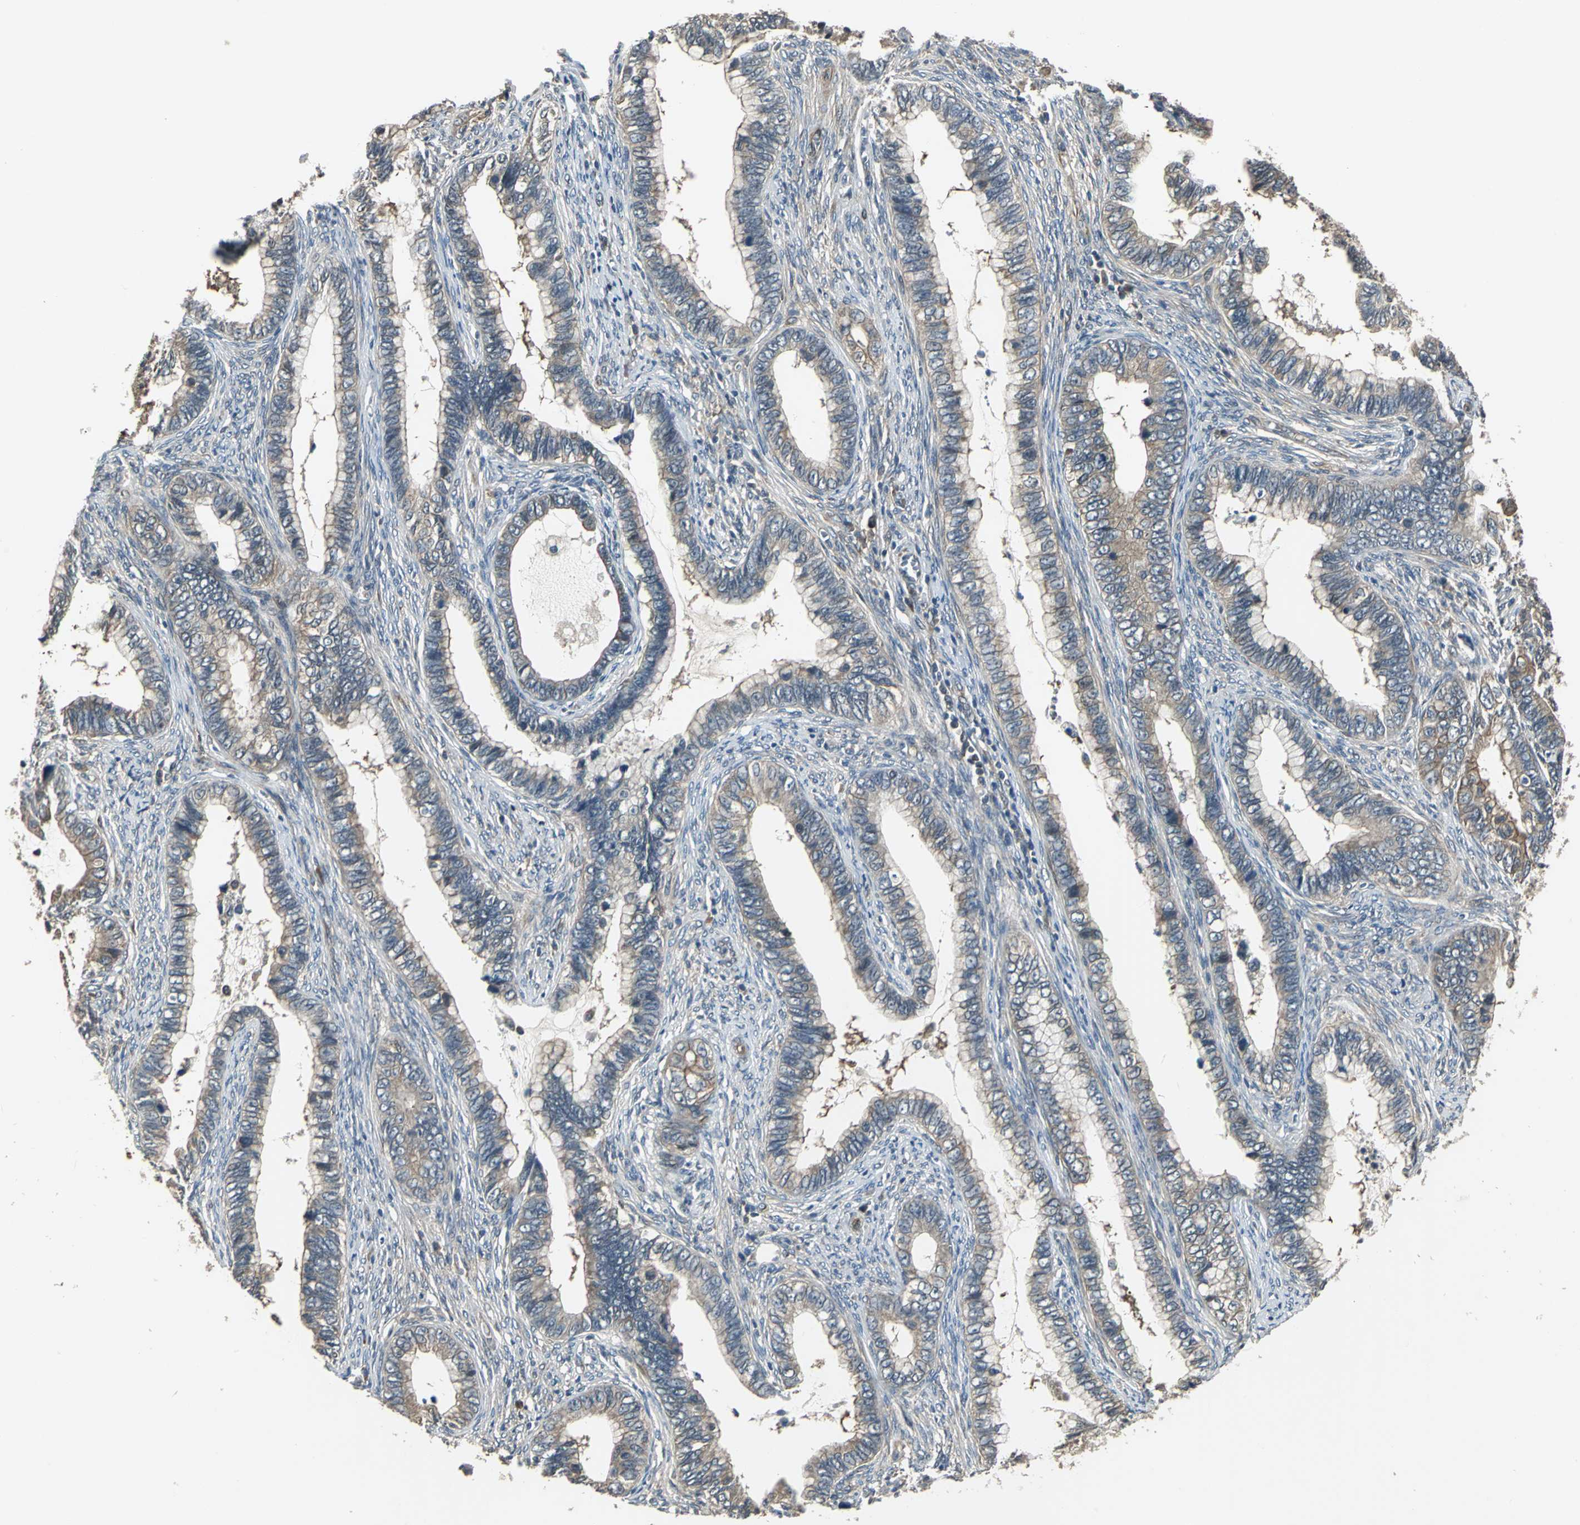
{"staining": {"intensity": "moderate", "quantity": ">75%", "location": "cytoplasmic/membranous"}, "tissue": "cervical cancer", "cell_type": "Tumor cells", "image_type": "cancer", "snomed": [{"axis": "morphology", "description": "Adenocarcinoma, NOS"}, {"axis": "topography", "description": "Cervix"}], "caption": "Immunohistochemistry of cervical cancer (adenocarcinoma) exhibits medium levels of moderate cytoplasmic/membranous positivity in approximately >75% of tumor cells.", "gene": "PFDN1", "patient": {"sex": "female", "age": 44}}